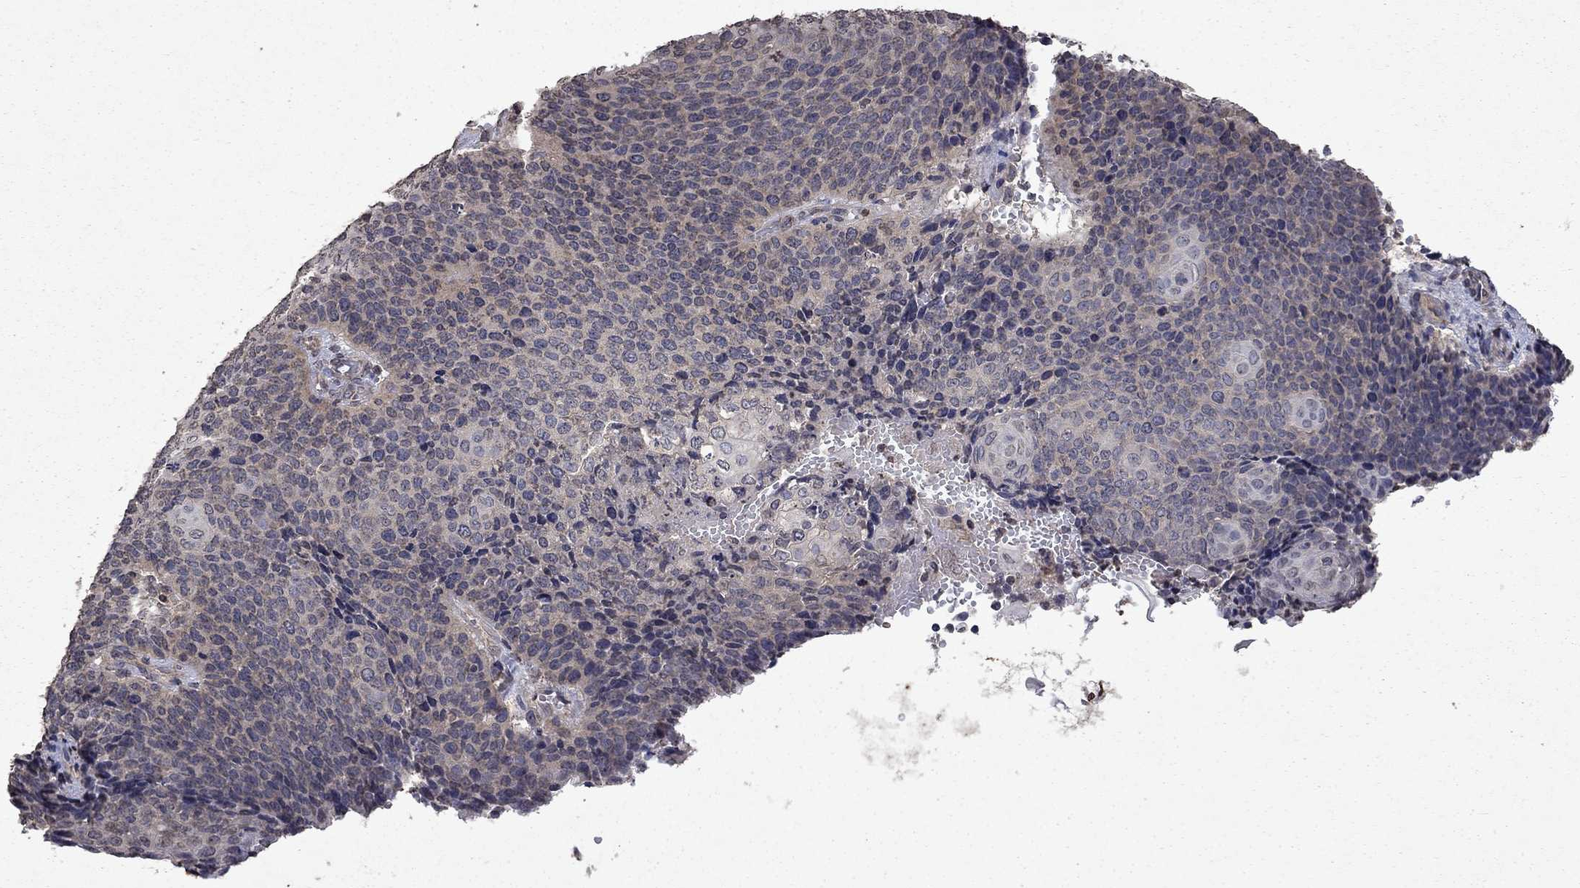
{"staining": {"intensity": "weak", "quantity": "25%-75%", "location": "cytoplasmic/membranous"}, "tissue": "cervical cancer", "cell_type": "Tumor cells", "image_type": "cancer", "snomed": [{"axis": "morphology", "description": "Squamous cell carcinoma, NOS"}, {"axis": "topography", "description": "Cervix"}], "caption": "There is low levels of weak cytoplasmic/membranous expression in tumor cells of squamous cell carcinoma (cervical), as demonstrated by immunohistochemical staining (brown color).", "gene": "TTC38", "patient": {"sex": "female", "age": 39}}